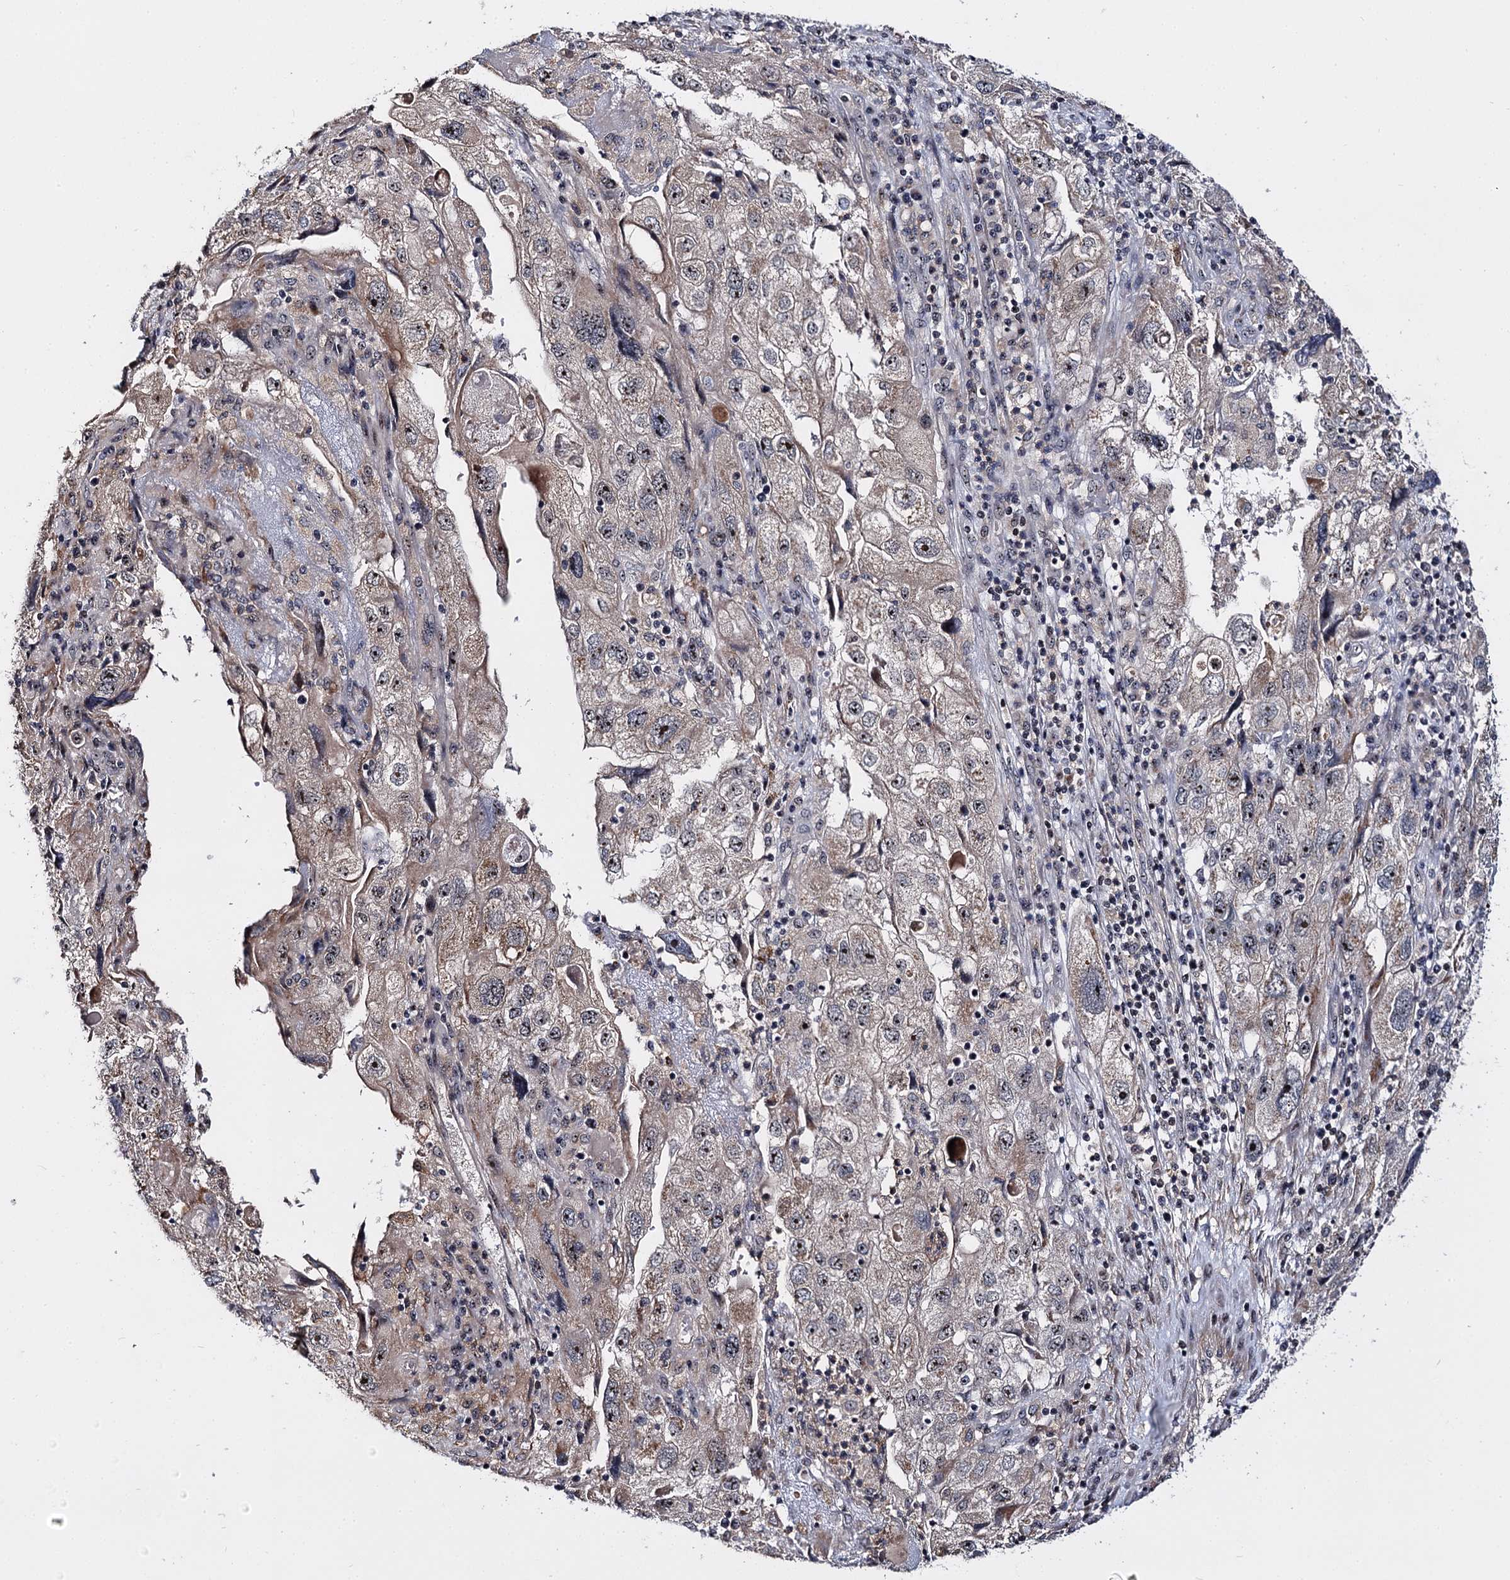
{"staining": {"intensity": "weak", "quantity": "25%-75%", "location": "cytoplasmic/membranous,nuclear"}, "tissue": "endometrial cancer", "cell_type": "Tumor cells", "image_type": "cancer", "snomed": [{"axis": "morphology", "description": "Adenocarcinoma, NOS"}, {"axis": "topography", "description": "Endometrium"}], "caption": "DAB (3,3'-diaminobenzidine) immunohistochemical staining of human adenocarcinoma (endometrial) exhibits weak cytoplasmic/membranous and nuclear protein positivity in about 25%-75% of tumor cells.", "gene": "SUPT20H", "patient": {"sex": "female", "age": 49}}